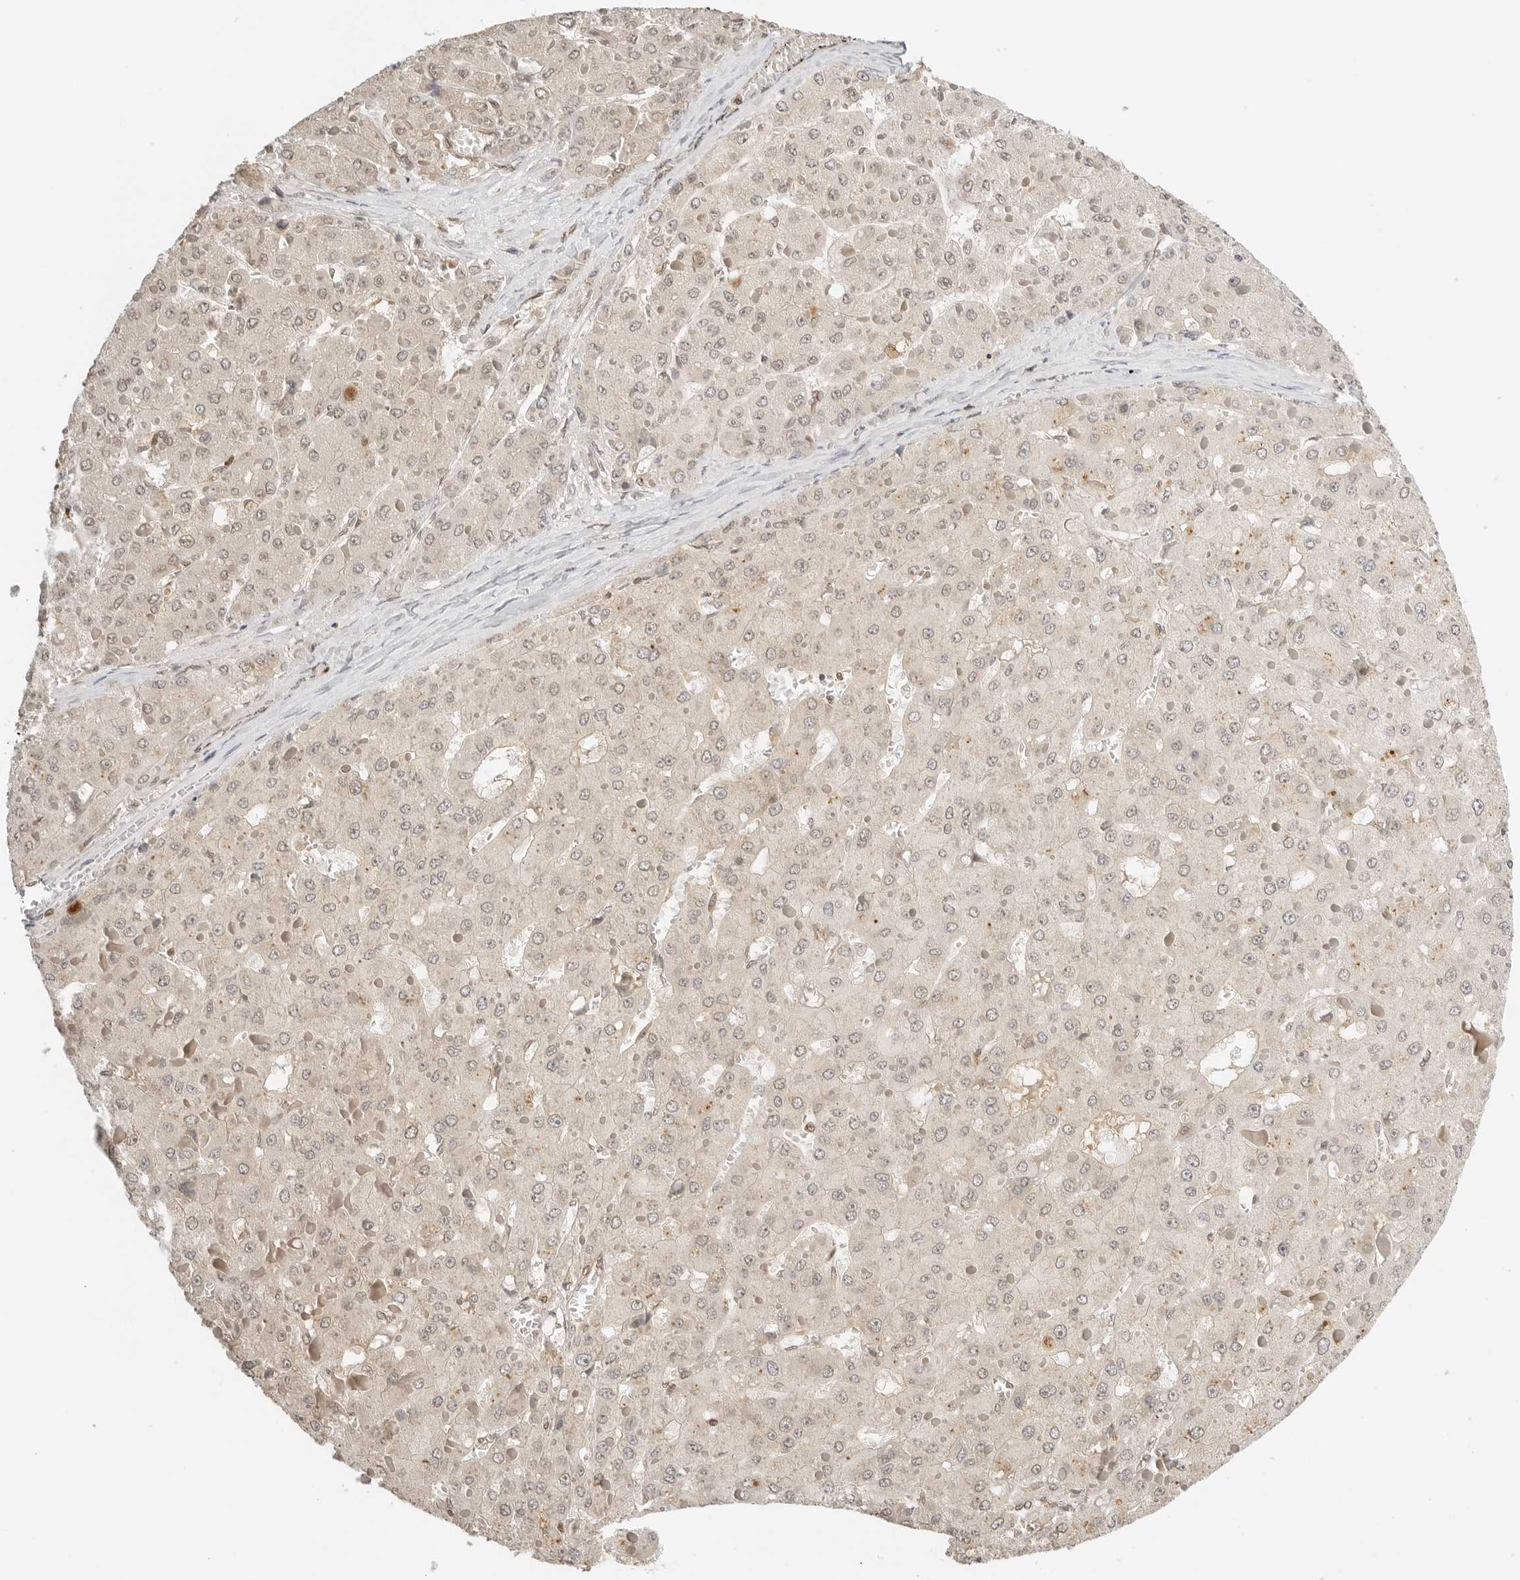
{"staining": {"intensity": "weak", "quantity": "25%-75%", "location": "cytoplasmic/membranous"}, "tissue": "liver cancer", "cell_type": "Tumor cells", "image_type": "cancer", "snomed": [{"axis": "morphology", "description": "Carcinoma, Hepatocellular, NOS"}, {"axis": "topography", "description": "Liver"}], "caption": "Immunohistochemistry micrograph of human liver cancer (hepatocellular carcinoma) stained for a protein (brown), which displays low levels of weak cytoplasmic/membranous positivity in about 25%-75% of tumor cells.", "gene": "POLH", "patient": {"sex": "female", "age": 73}}